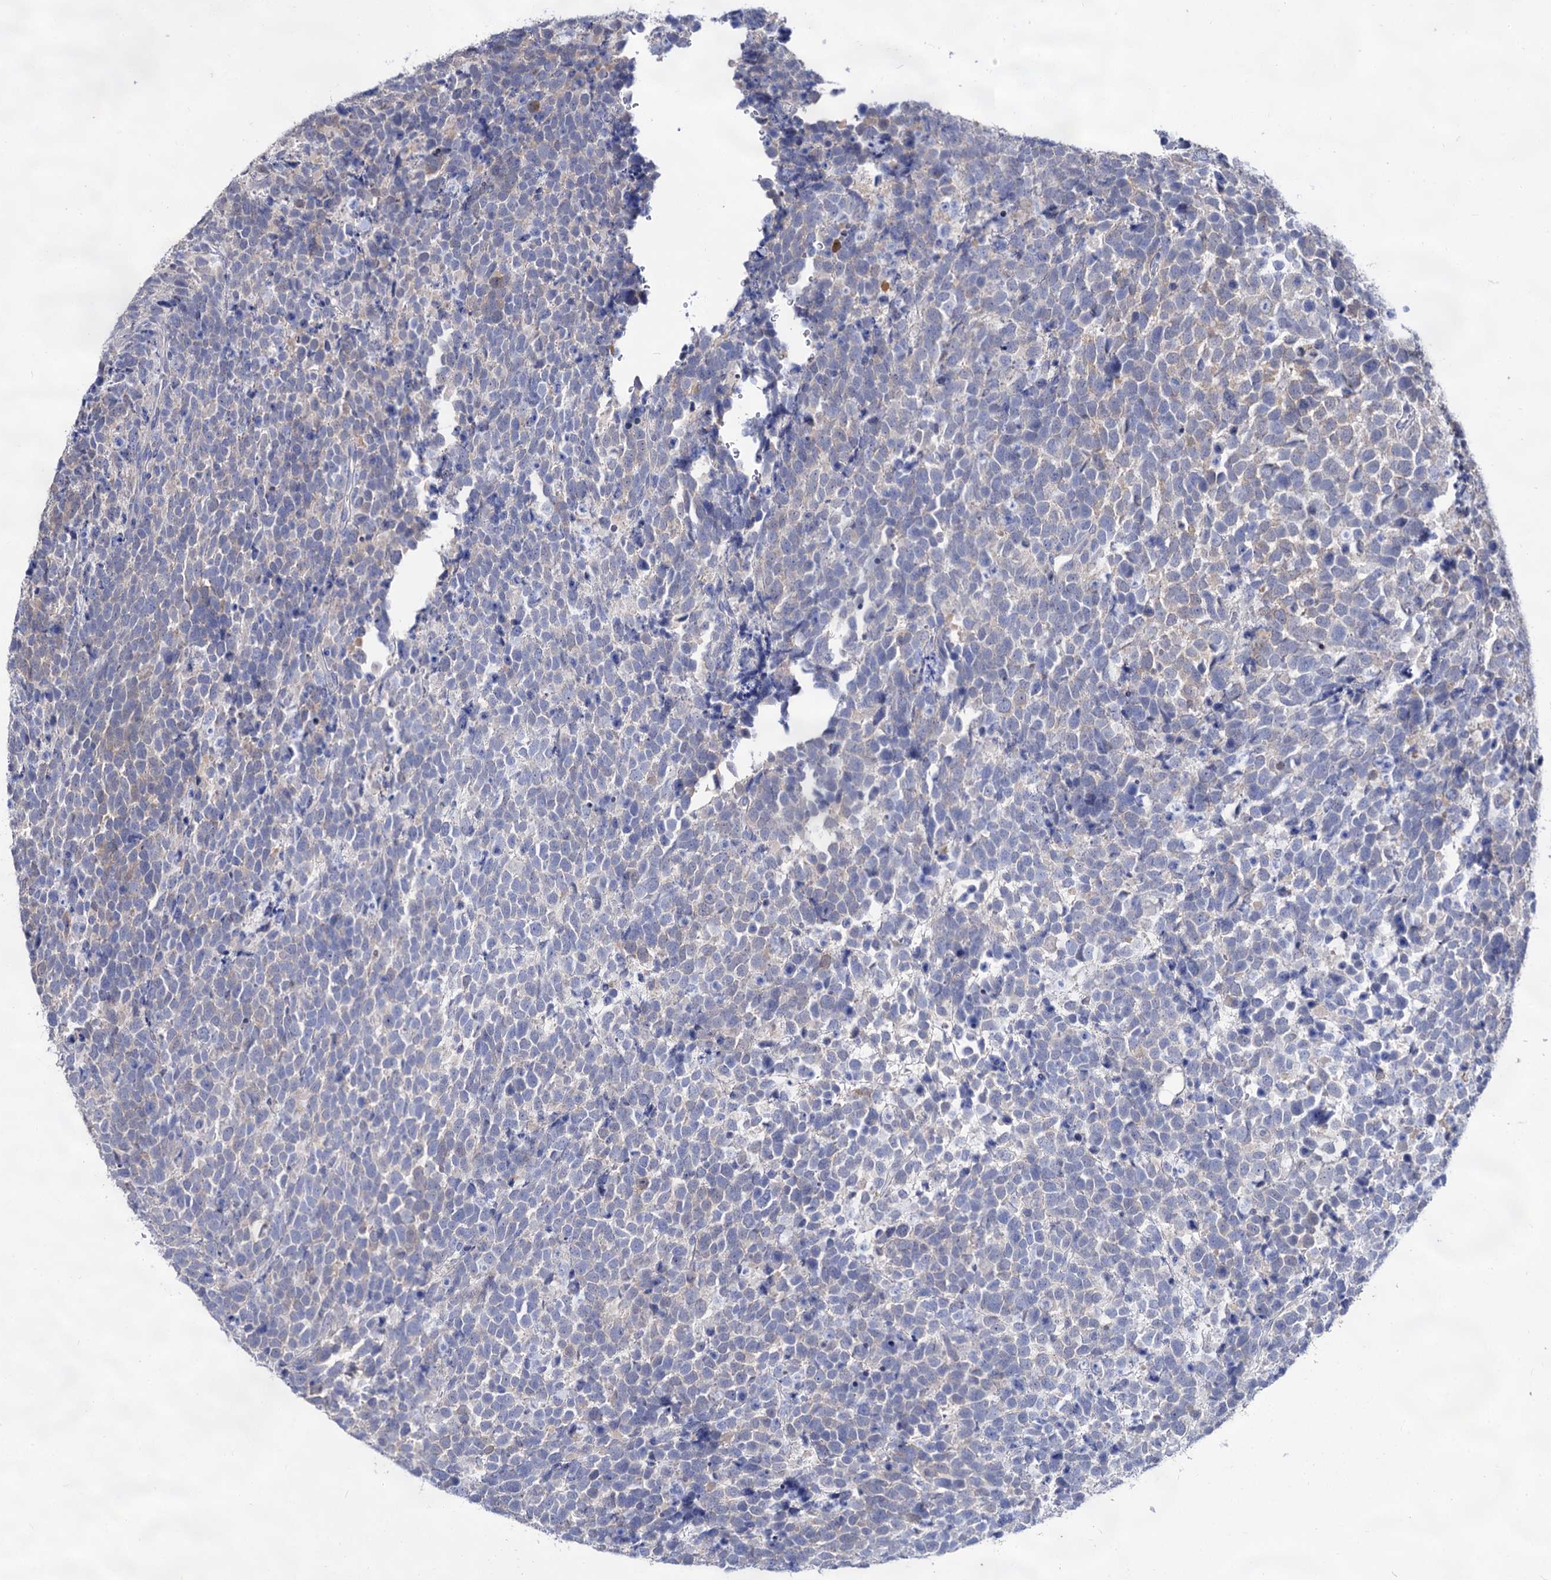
{"staining": {"intensity": "negative", "quantity": "none", "location": "none"}, "tissue": "urothelial cancer", "cell_type": "Tumor cells", "image_type": "cancer", "snomed": [{"axis": "morphology", "description": "Urothelial carcinoma, High grade"}, {"axis": "topography", "description": "Urinary bladder"}], "caption": "Immunohistochemical staining of human urothelial cancer displays no significant staining in tumor cells.", "gene": "ARFIP2", "patient": {"sex": "female", "age": 82}}